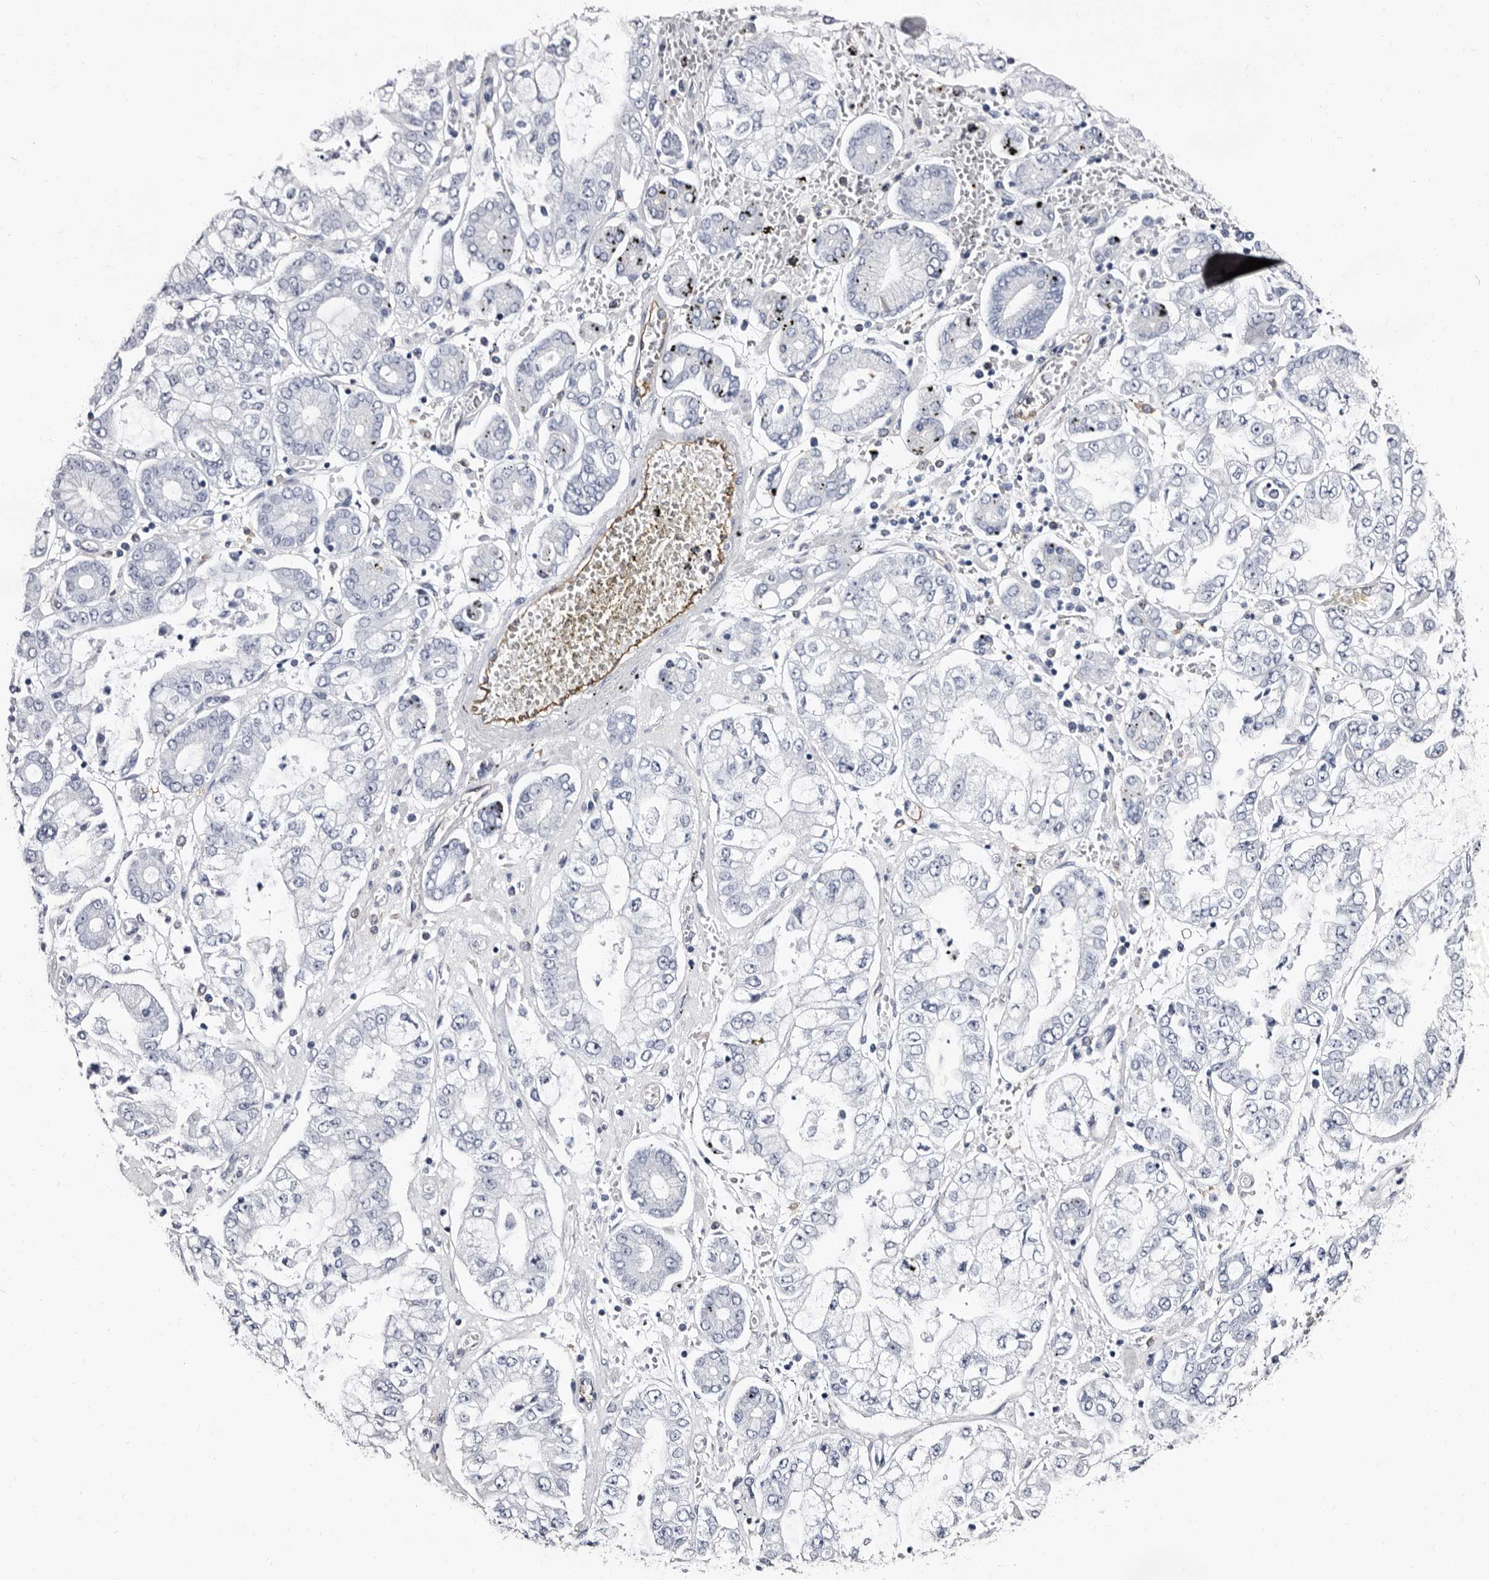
{"staining": {"intensity": "negative", "quantity": "none", "location": "none"}, "tissue": "stomach cancer", "cell_type": "Tumor cells", "image_type": "cancer", "snomed": [{"axis": "morphology", "description": "Adenocarcinoma, NOS"}, {"axis": "topography", "description": "Stomach"}], "caption": "High power microscopy image of an immunohistochemistry histopathology image of adenocarcinoma (stomach), revealing no significant staining in tumor cells.", "gene": "EPB41L3", "patient": {"sex": "male", "age": 76}}